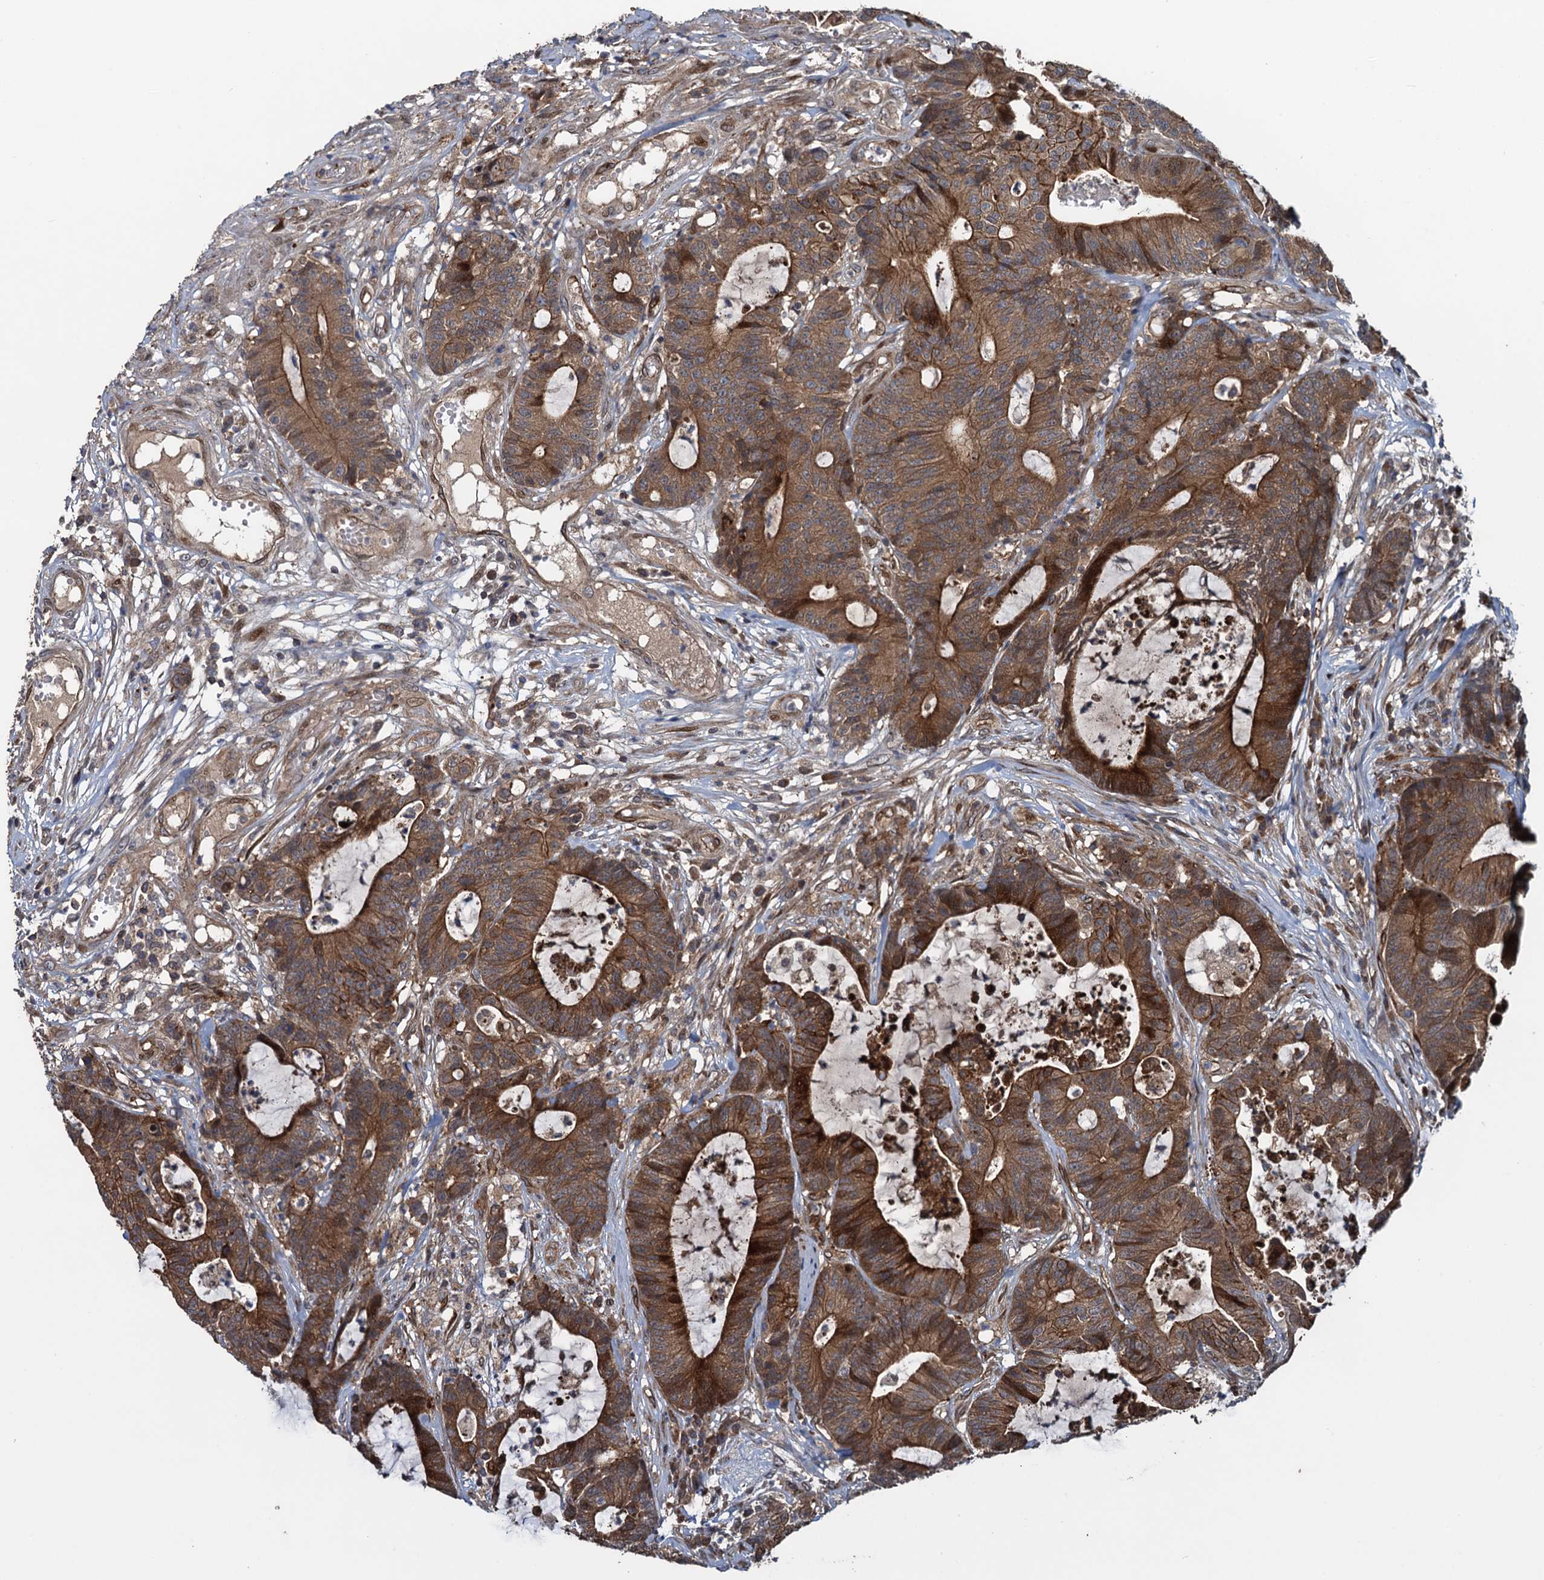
{"staining": {"intensity": "moderate", "quantity": ">75%", "location": "cytoplasmic/membranous"}, "tissue": "colorectal cancer", "cell_type": "Tumor cells", "image_type": "cancer", "snomed": [{"axis": "morphology", "description": "Adenocarcinoma, NOS"}, {"axis": "topography", "description": "Colon"}], "caption": "Tumor cells reveal medium levels of moderate cytoplasmic/membranous expression in approximately >75% of cells in adenocarcinoma (colorectal). (brown staining indicates protein expression, while blue staining denotes nuclei).", "gene": "RHOBTB1", "patient": {"sex": "female", "age": 84}}